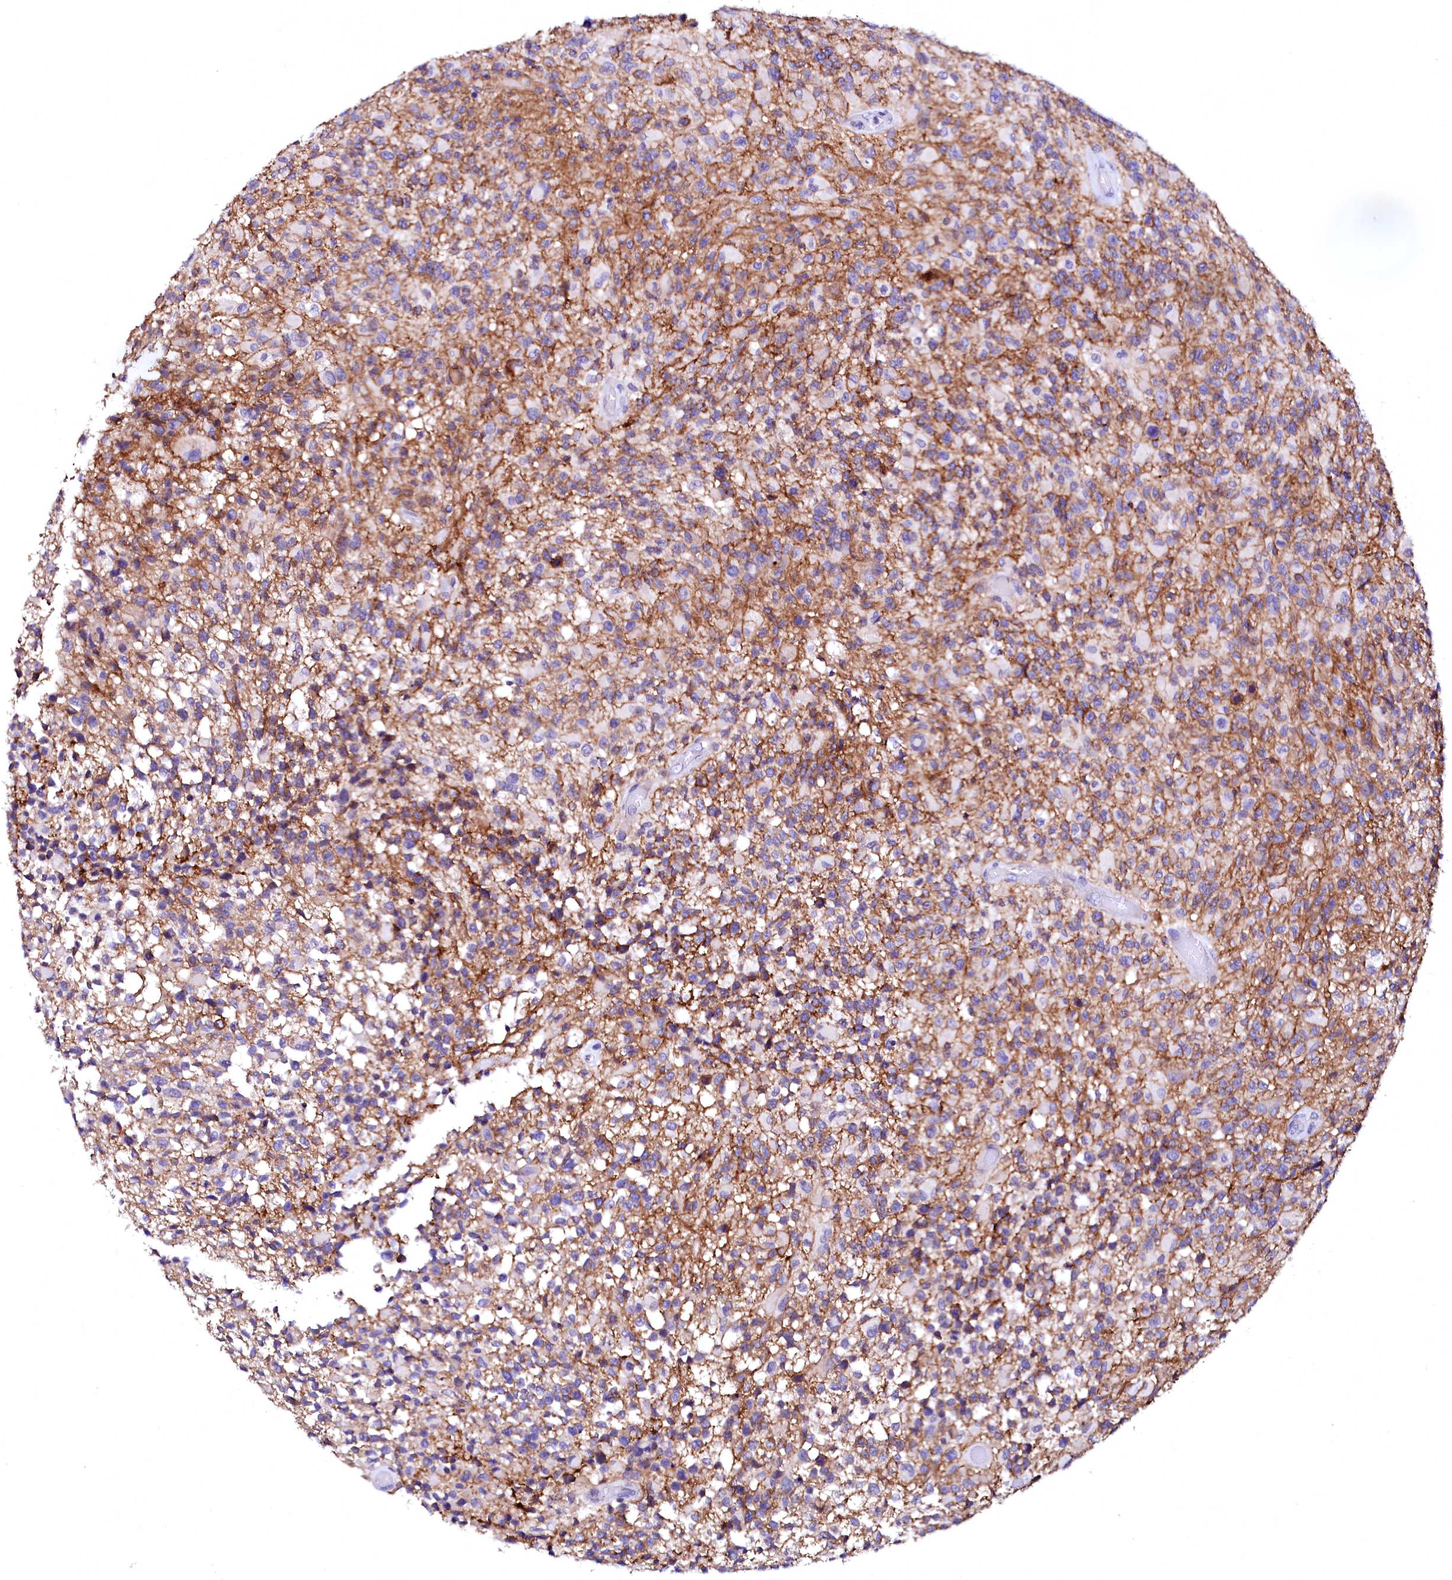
{"staining": {"intensity": "negative", "quantity": "none", "location": "none"}, "tissue": "glioma", "cell_type": "Tumor cells", "image_type": "cancer", "snomed": [{"axis": "morphology", "description": "Glioma, malignant, High grade"}, {"axis": "morphology", "description": "Glioblastoma, NOS"}, {"axis": "topography", "description": "Brain"}], "caption": "Immunohistochemical staining of human glioma reveals no significant staining in tumor cells. The staining was performed using DAB to visualize the protein expression in brown, while the nuclei were stained in blue with hematoxylin (Magnification: 20x).", "gene": "NALF1", "patient": {"sex": "male", "age": 60}}